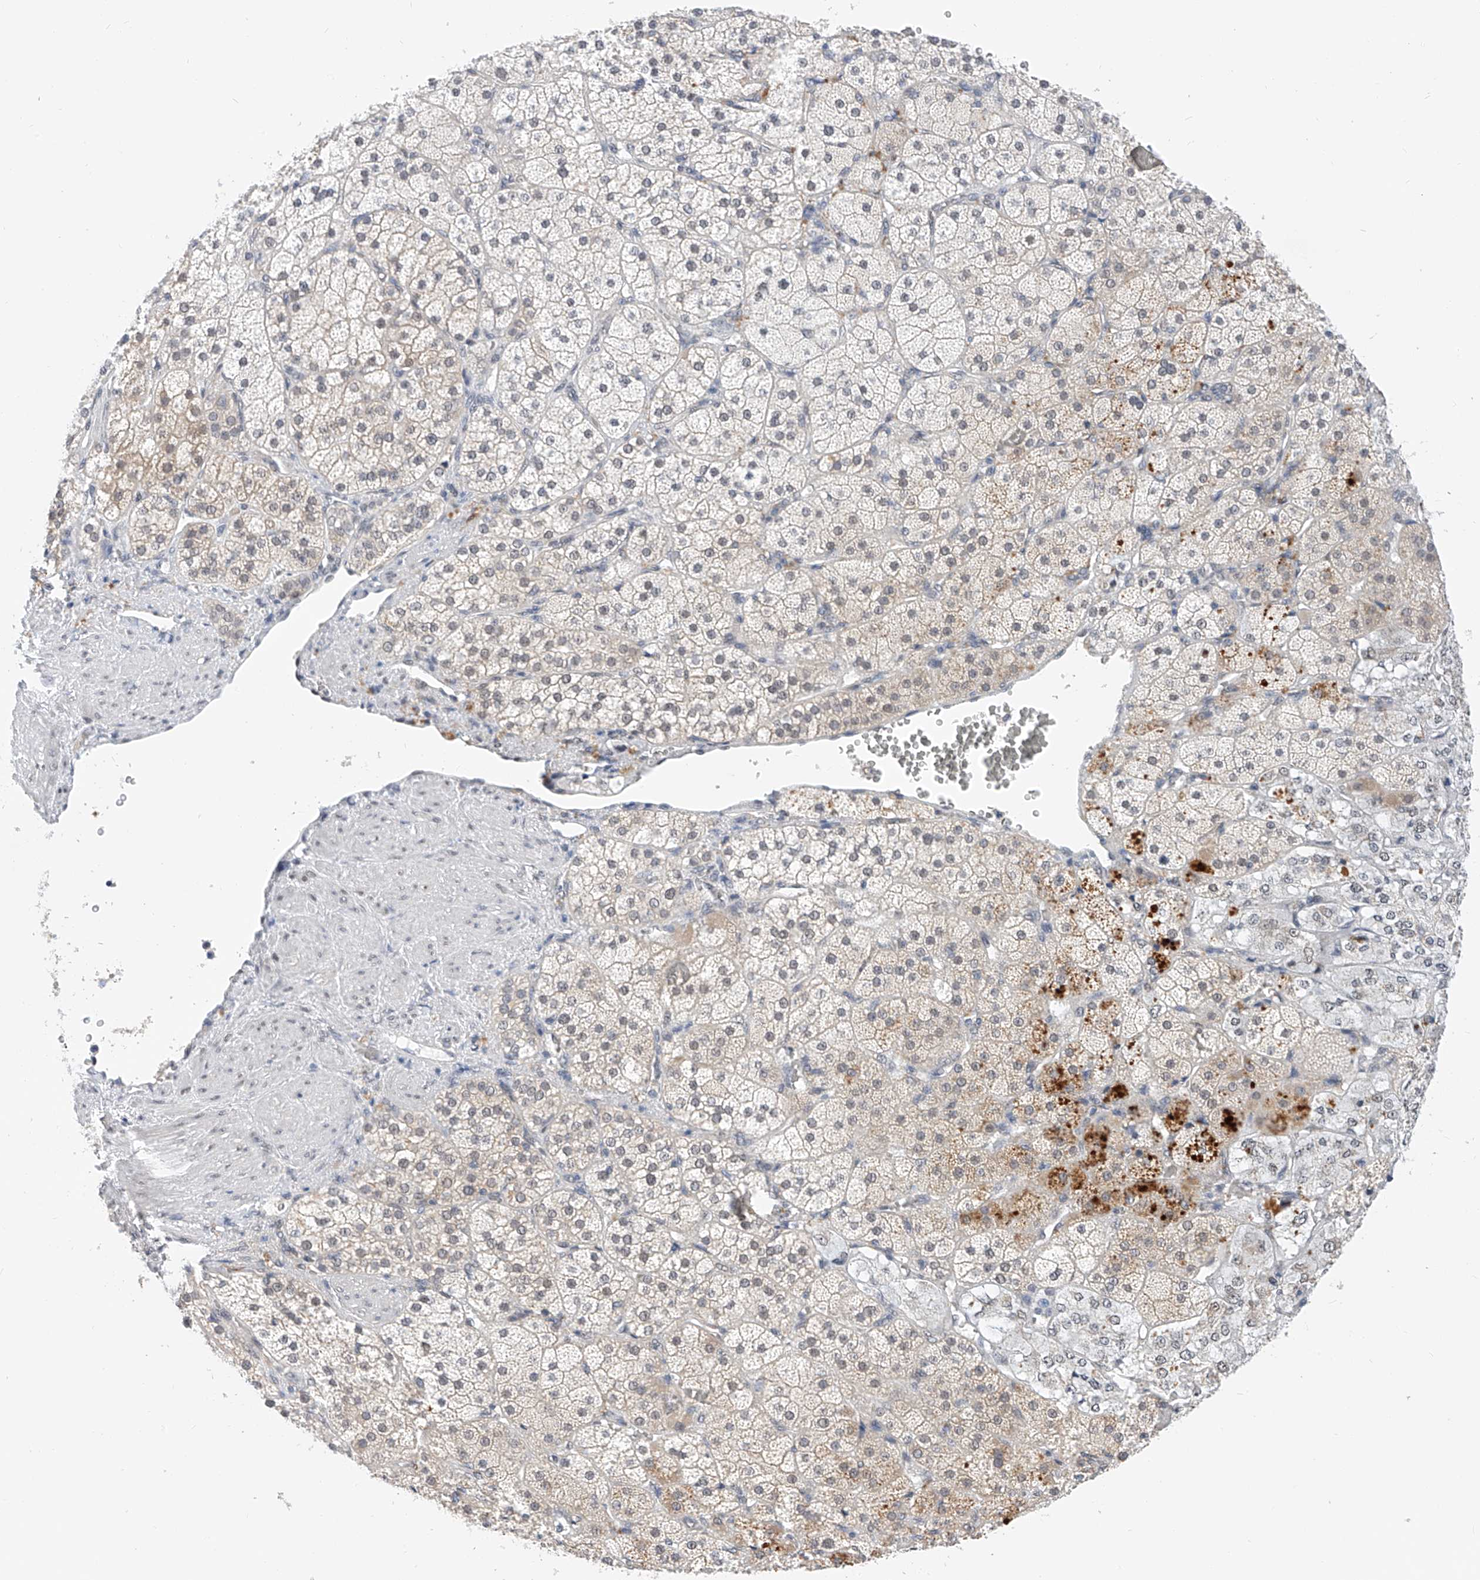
{"staining": {"intensity": "moderate", "quantity": "<25%", "location": "cytoplasmic/membranous"}, "tissue": "adrenal gland", "cell_type": "Glandular cells", "image_type": "normal", "snomed": [{"axis": "morphology", "description": "Normal tissue, NOS"}, {"axis": "topography", "description": "Adrenal gland"}], "caption": "DAB immunohistochemical staining of normal adrenal gland reveals moderate cytoplasmic/membranous protein staining in approximately <25% of glandular cells.", "gene": "KCNJ1", "patient": {"sex": "male", "age": 57}}